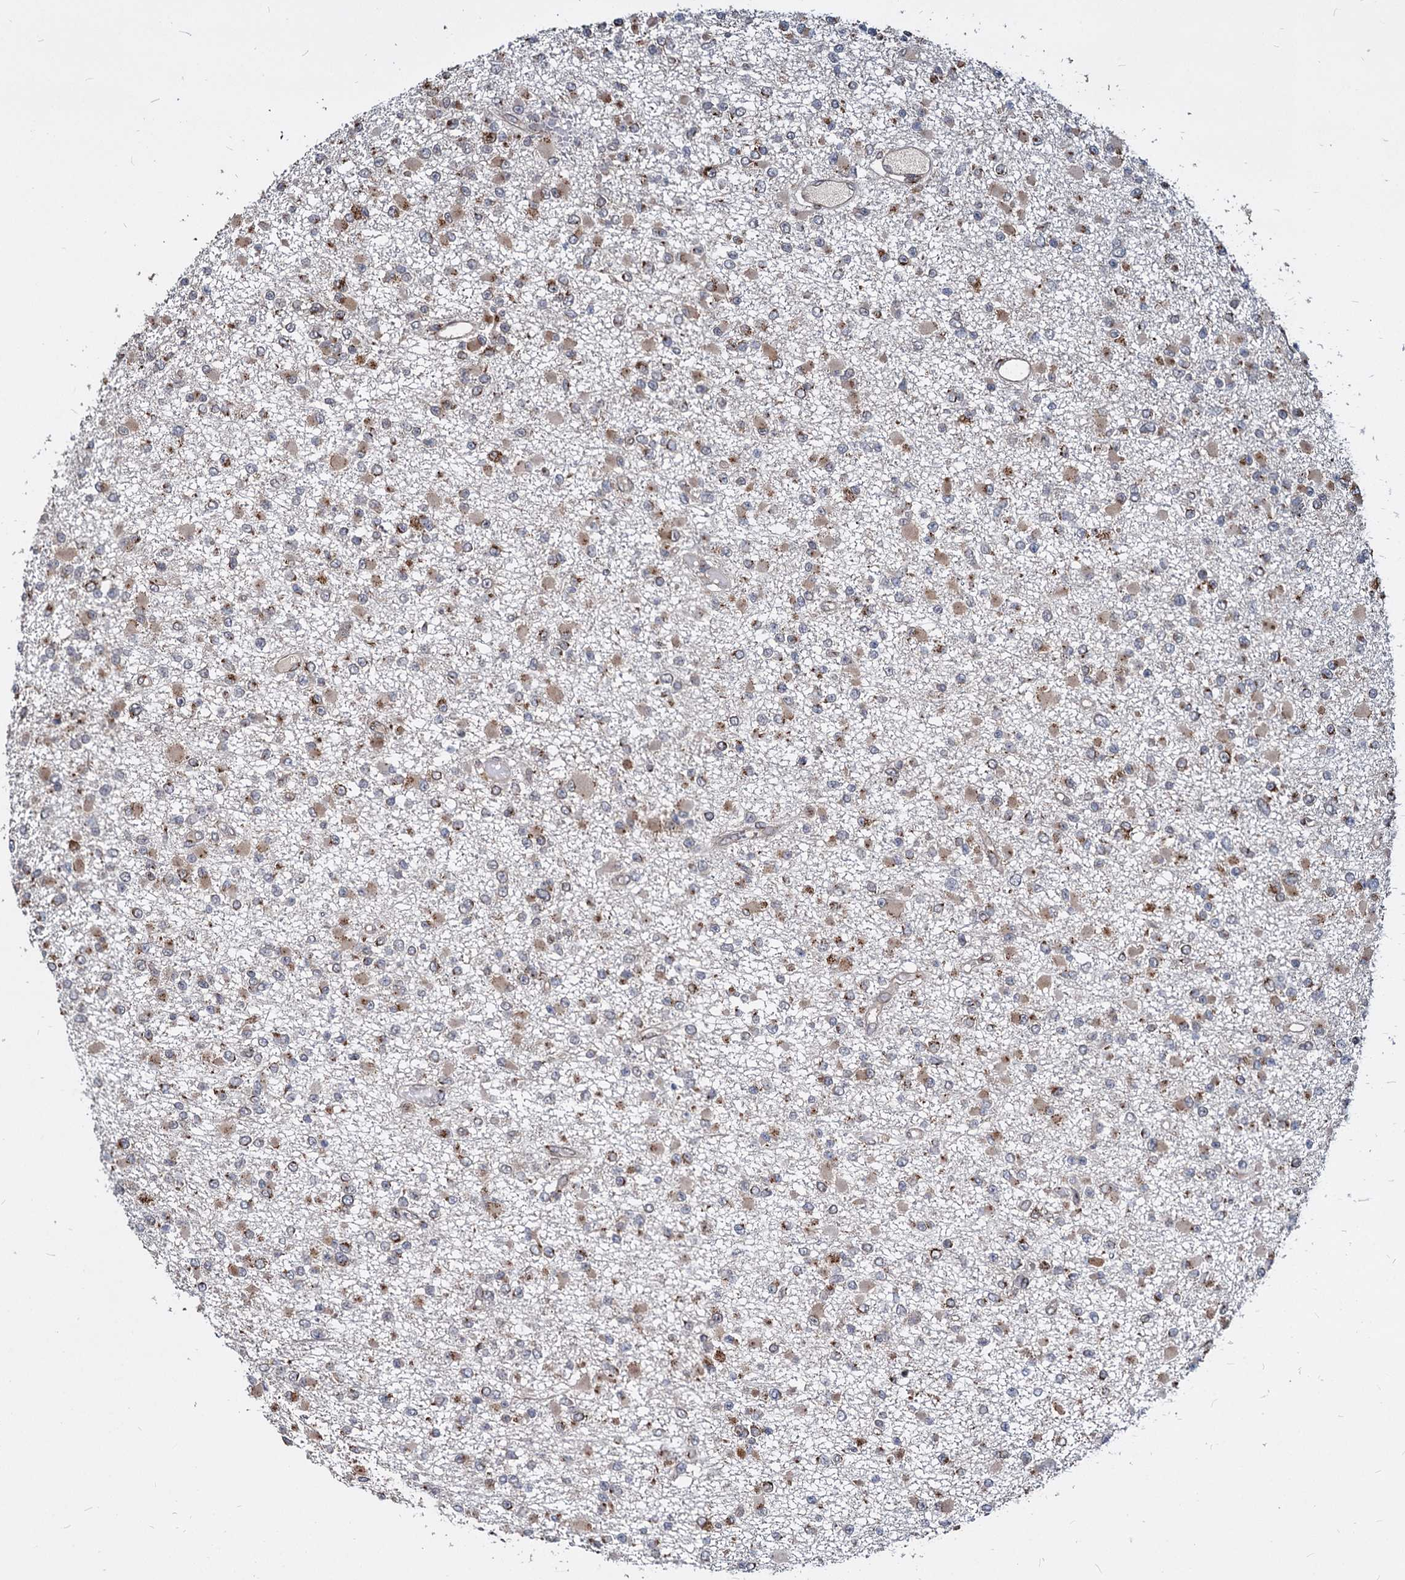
{"staining": {"intensity": "moderate", "quantity": ">75%", "location": "cytoplasmic/membranous"}, "tissue": "glioma", "cell_type": "Tumor cells", "image_type": "cancer", "snomed": [{"axis": "morphology", "description": "Glioma, malignant, Low grade"}, {"axis": "topography", "description": "Brain"}], "caption": "Tumor cells display medium levels of moderate cytoplasmic/membranous positivity in about >75% of cells in human glioma.", "gene": "SAAL1", "patient": {"sex": "female", "age": 22}}